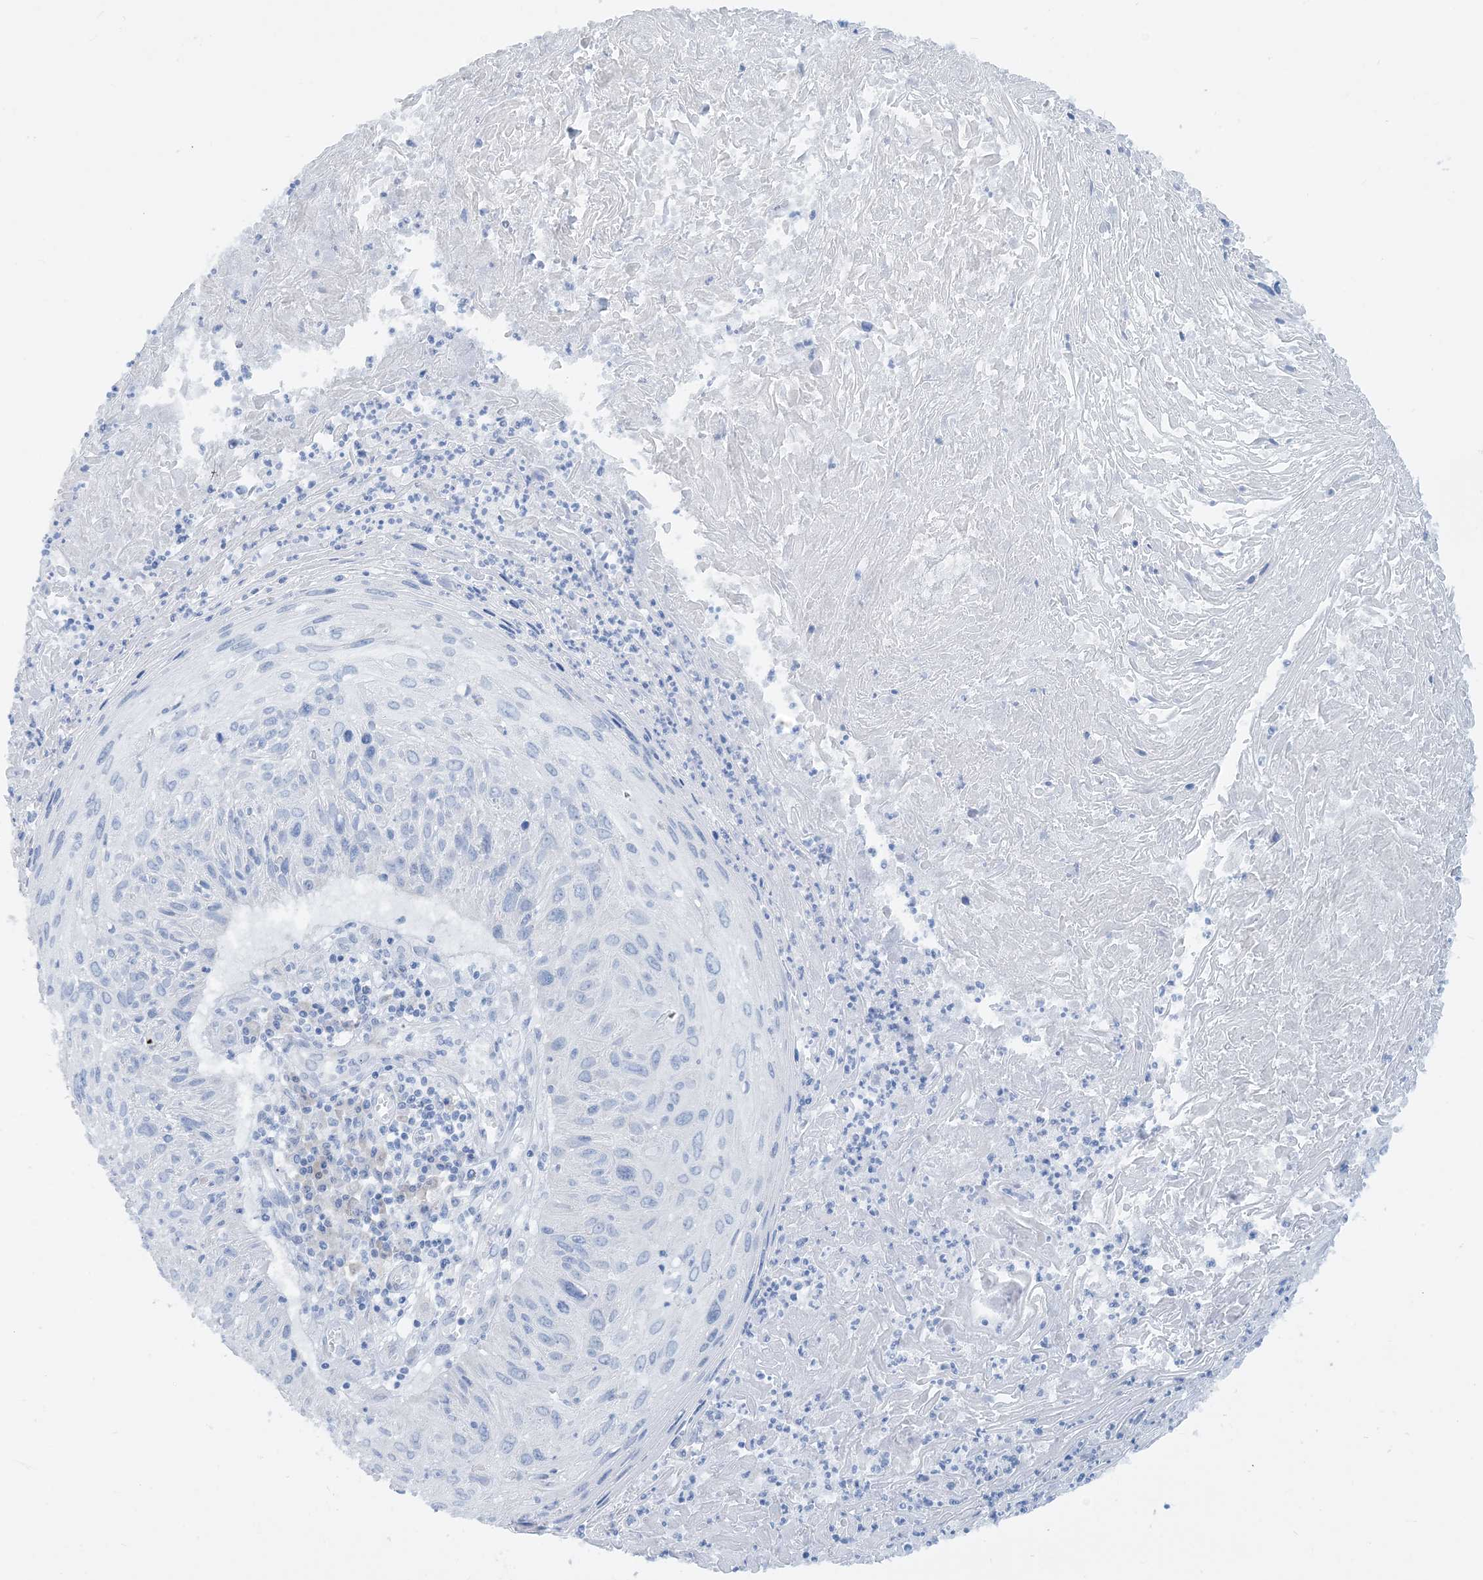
{"staining": {"intensity": "negative", "quantity": "none", "location": "none"}, "tissue": "cervical cancer", "cell_type": "Tumor cells", "image_type": "cancer", "snomed": [{"axis": "morphology", "description": "Squamous cell carcinoma, NOS"}, {"axis": "topography", "description": "Cervix"}], "caption": "Immunohistochemistry (IHC) histopathology image of neoplastic tissue: human squamous cell carcinoma (cervical) stained with DAB (3,3'-diaminobenzidine) reveals no significant protein positivity in tumor cells.", "gene": "PHOSPHO2", "patient": {"sex": "female", "age": 51}}